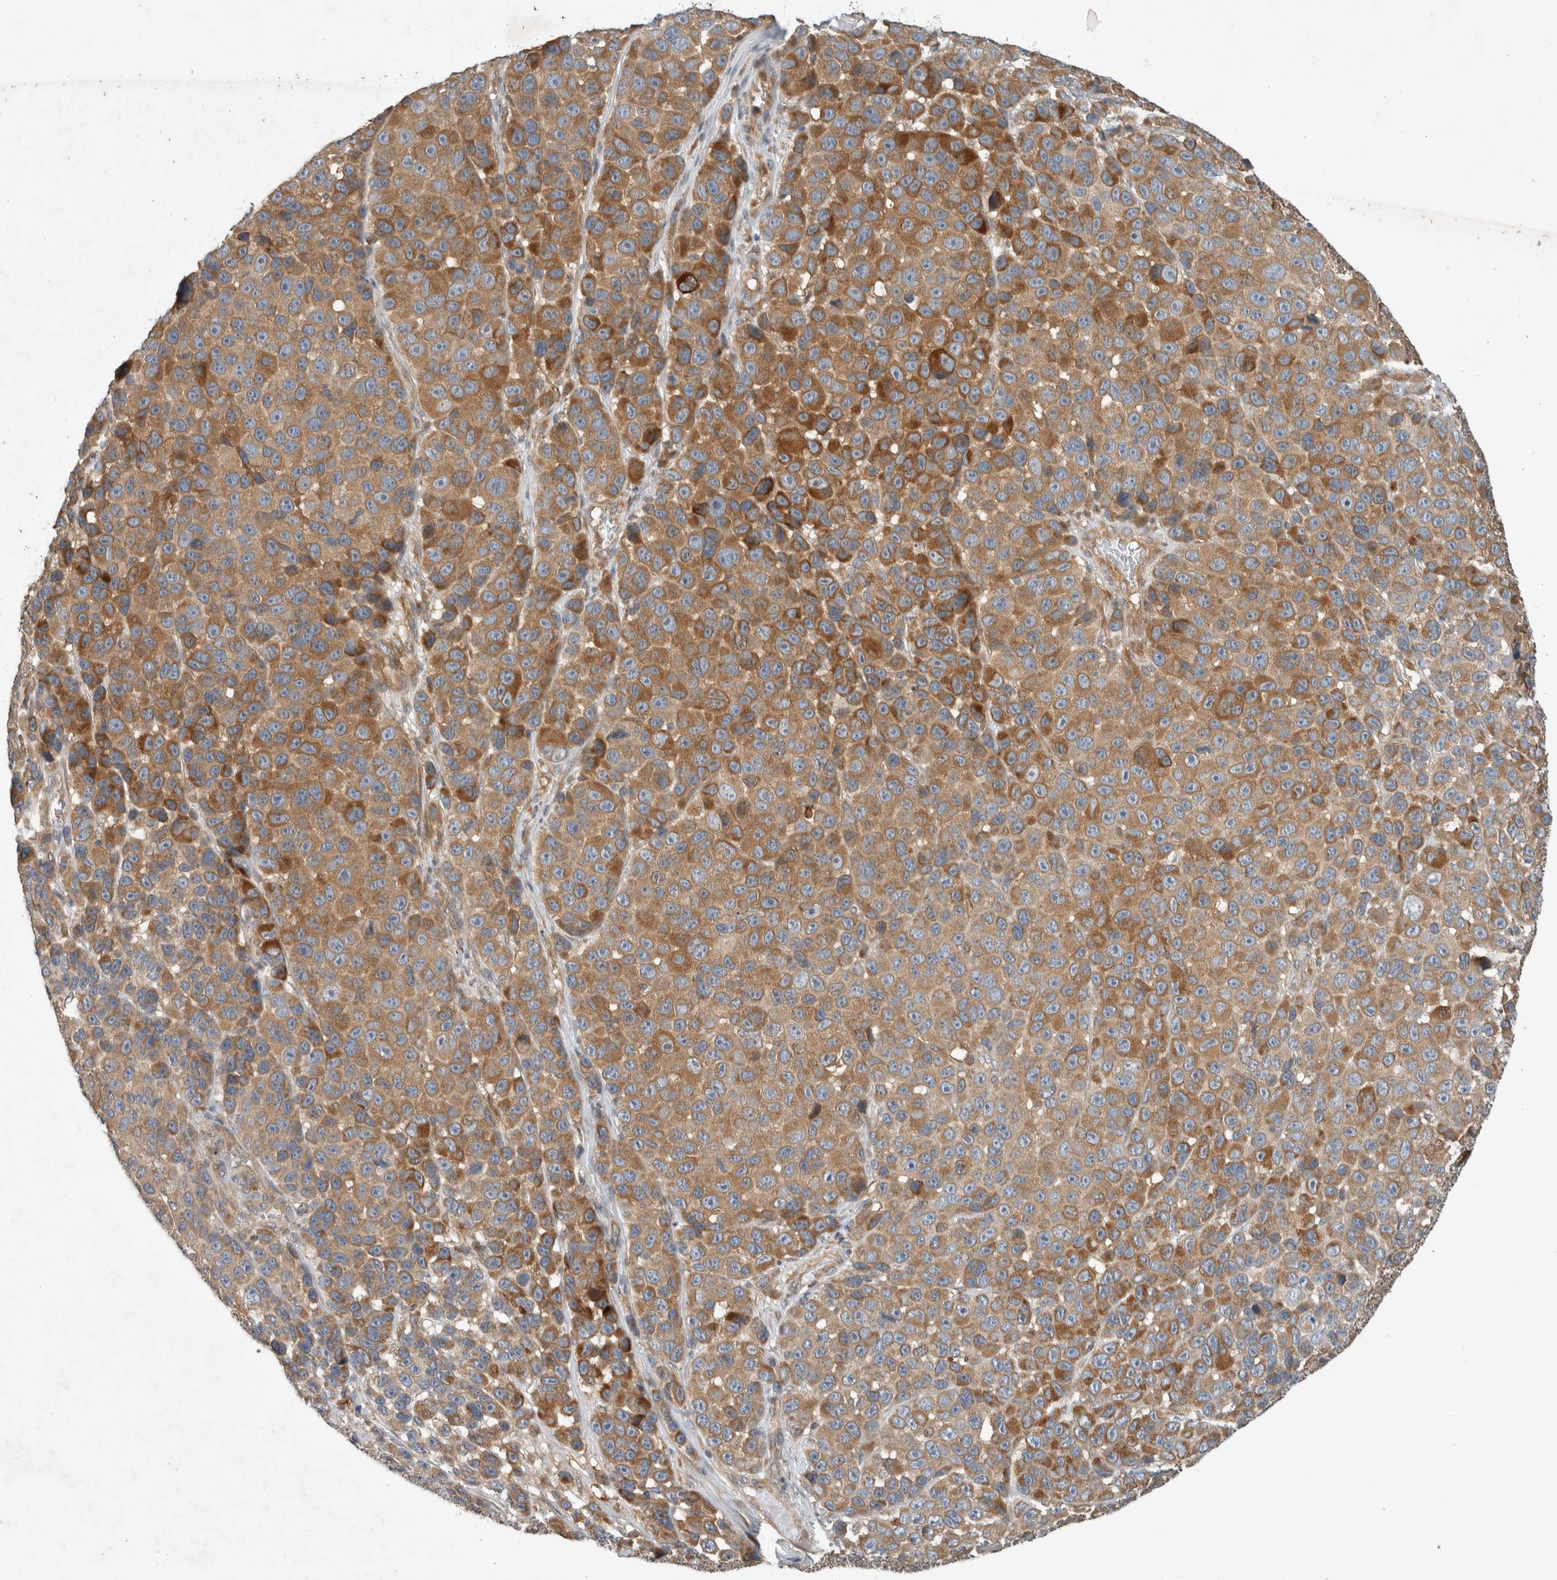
{"staining": {"intensity": "moderate", "quantity": "25%-75%", "location": "cytoplasmic/membranous"}, "tissue": "melanoma", "cell_type": "Tumor cells", "image_type": "cancer", "snomed": [{"axis": "morphology", "description": "Malignant melanoma, NOS"}, {"axis": "topography", "description": "Skin"}], "caption": "Moderate cytoplasmic/membranous protein expression is present in approximately 25%-75% of tumor cells in malignant melanoma.", "gene": "ARMC9", "patient": {"sex": "male", "age": 53}}